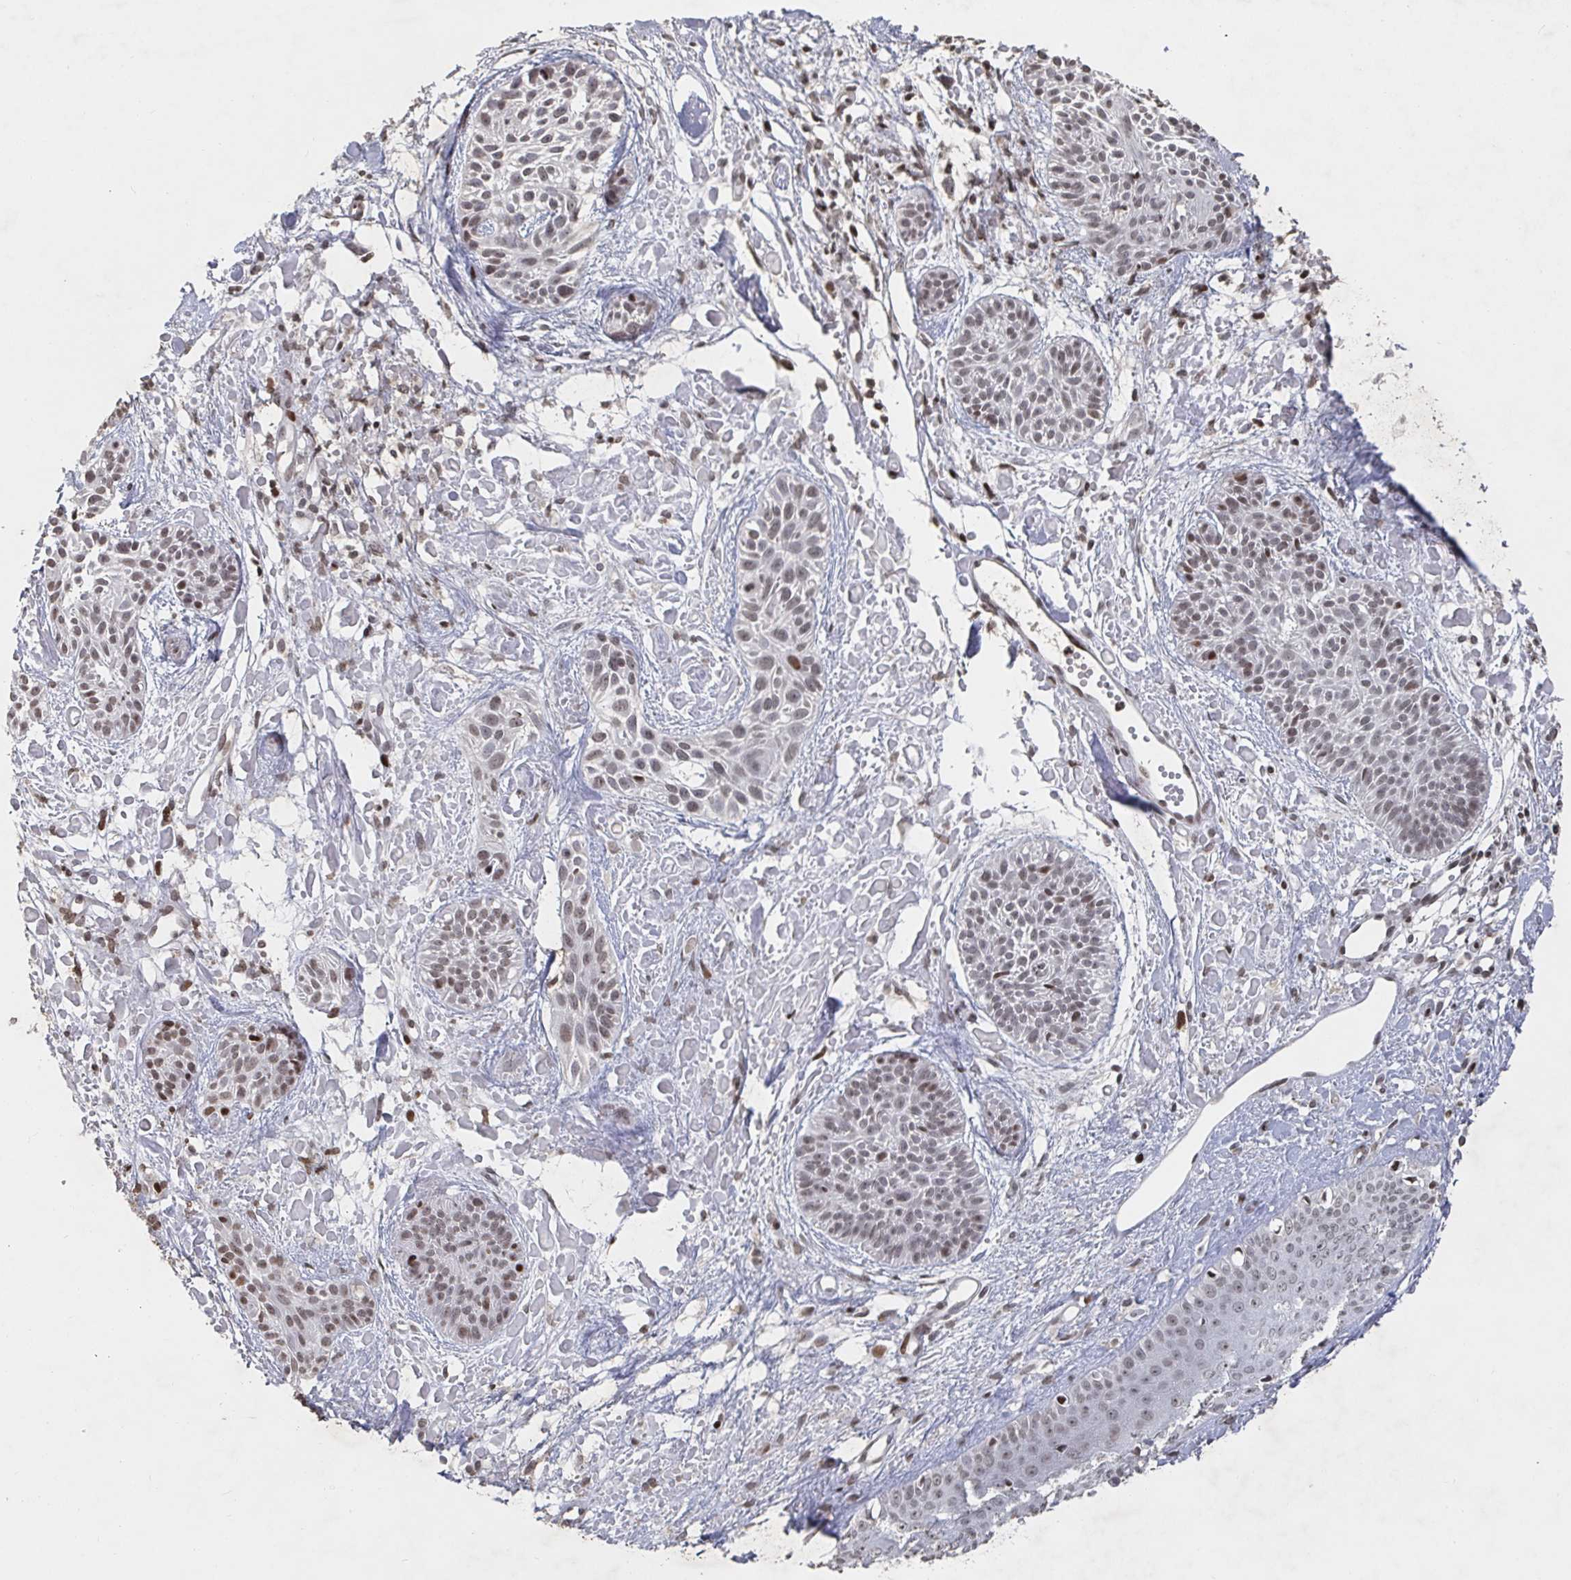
{"staining": {"intensity": "weak", "quantity": "25%-75%", "location": "nuclear"}, "tissue": "skin cancer", "cell_type": "Tumor cells", "image_type": "cancer", "snomed": [{"axis": "morphology", "description": "Basal cell carcinoma"}, {"axis": "topography", "description": "Skin"}], "caption": "Immunohistochemical staining of human skin basal cell carcinoma exhibits low levels of weak nuclear protein staining in approximately 25%-75% of tumor cells.", "gene": "ZDHHC12", "patient": {"sex": "female", "age": 78}}